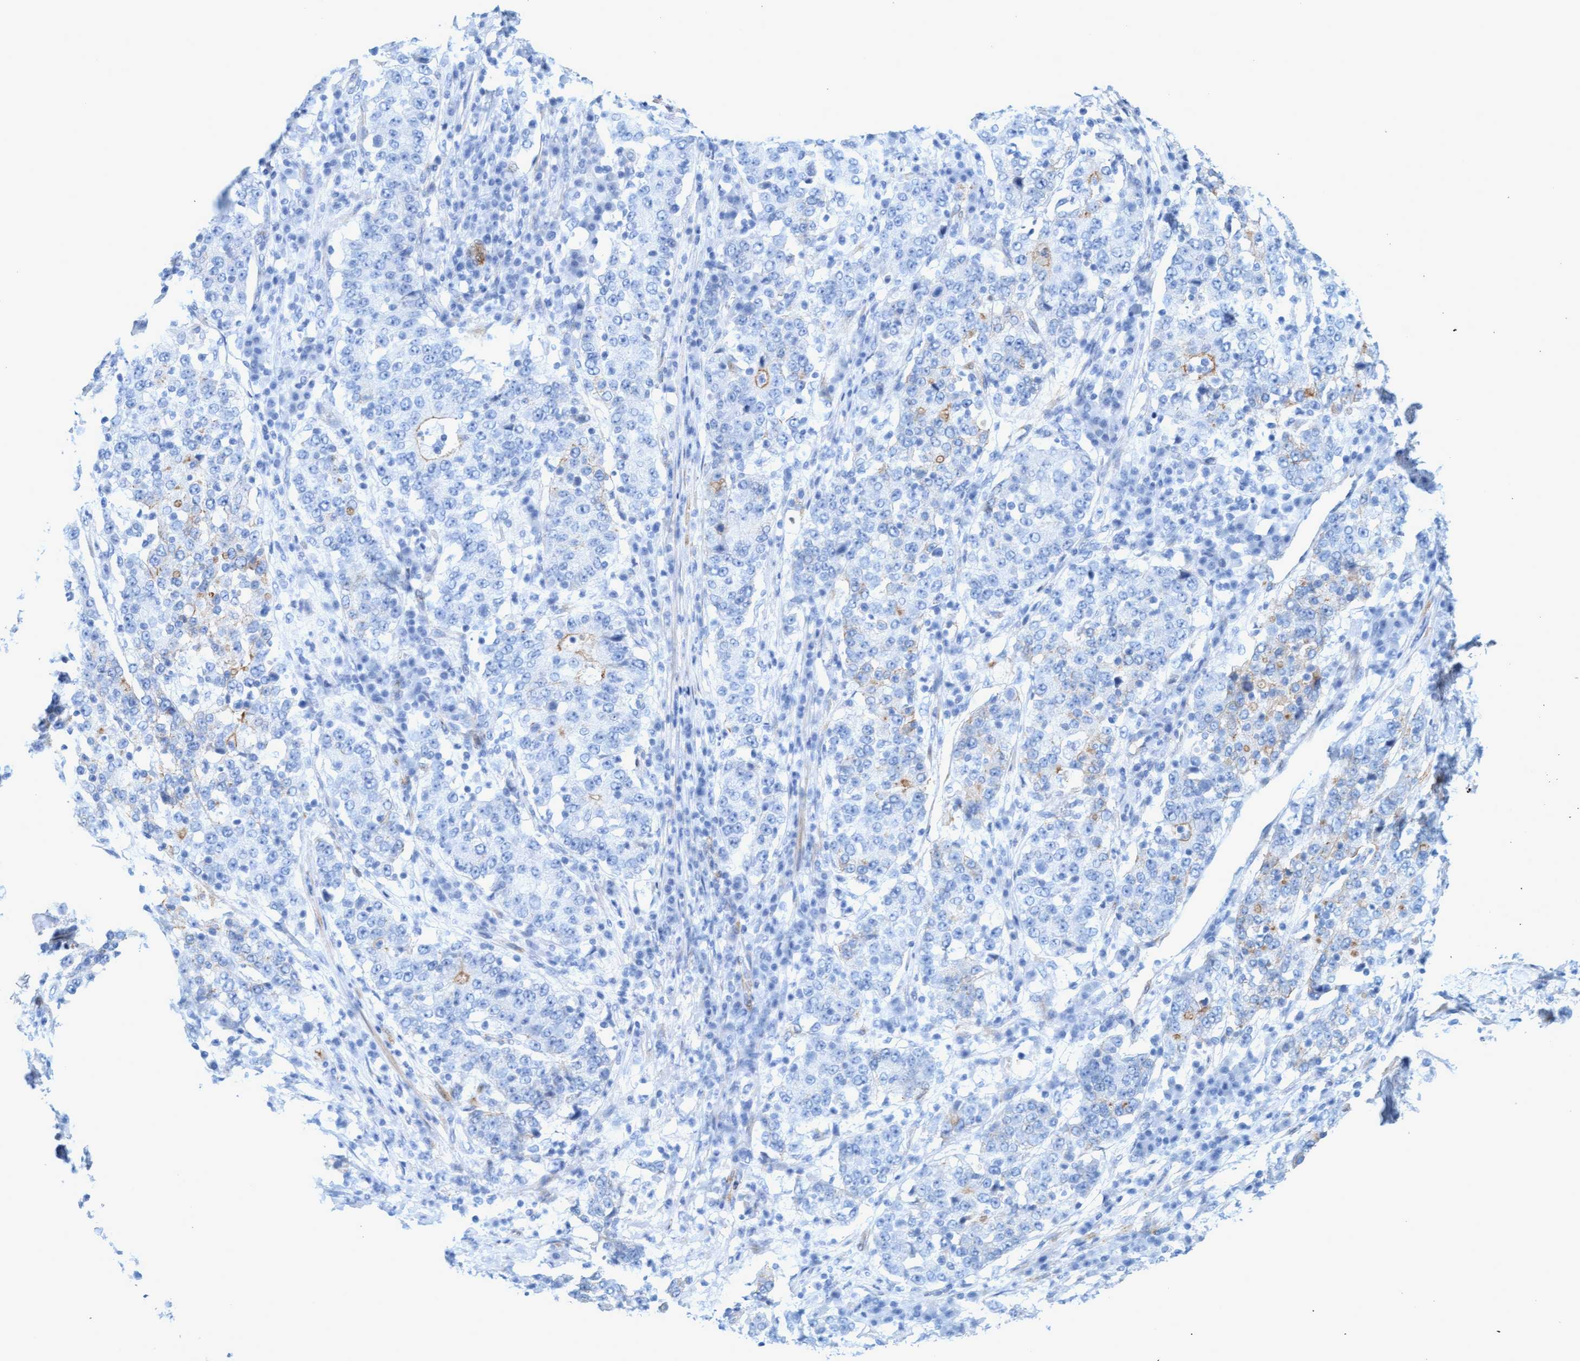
{"staining": {"intensity": "weak", "quantity": "<25%", "location": "cytoplasmic/membranous"}, "tissue": "stomach cancer", "cell_type": "Tumor cells", "image_type": "cancer", "snomed": [{"axis": "morphology", "description": "Adenocarcinoma, NOS"}, {"axis": "topography", "description": "Stomach"}], "caption": "The histopathology image exhibits no staining of tumor cells in stomach adenocarcinoma.", "gene": "MTFR1", "patient": {"sex": "male", "age": 59}}